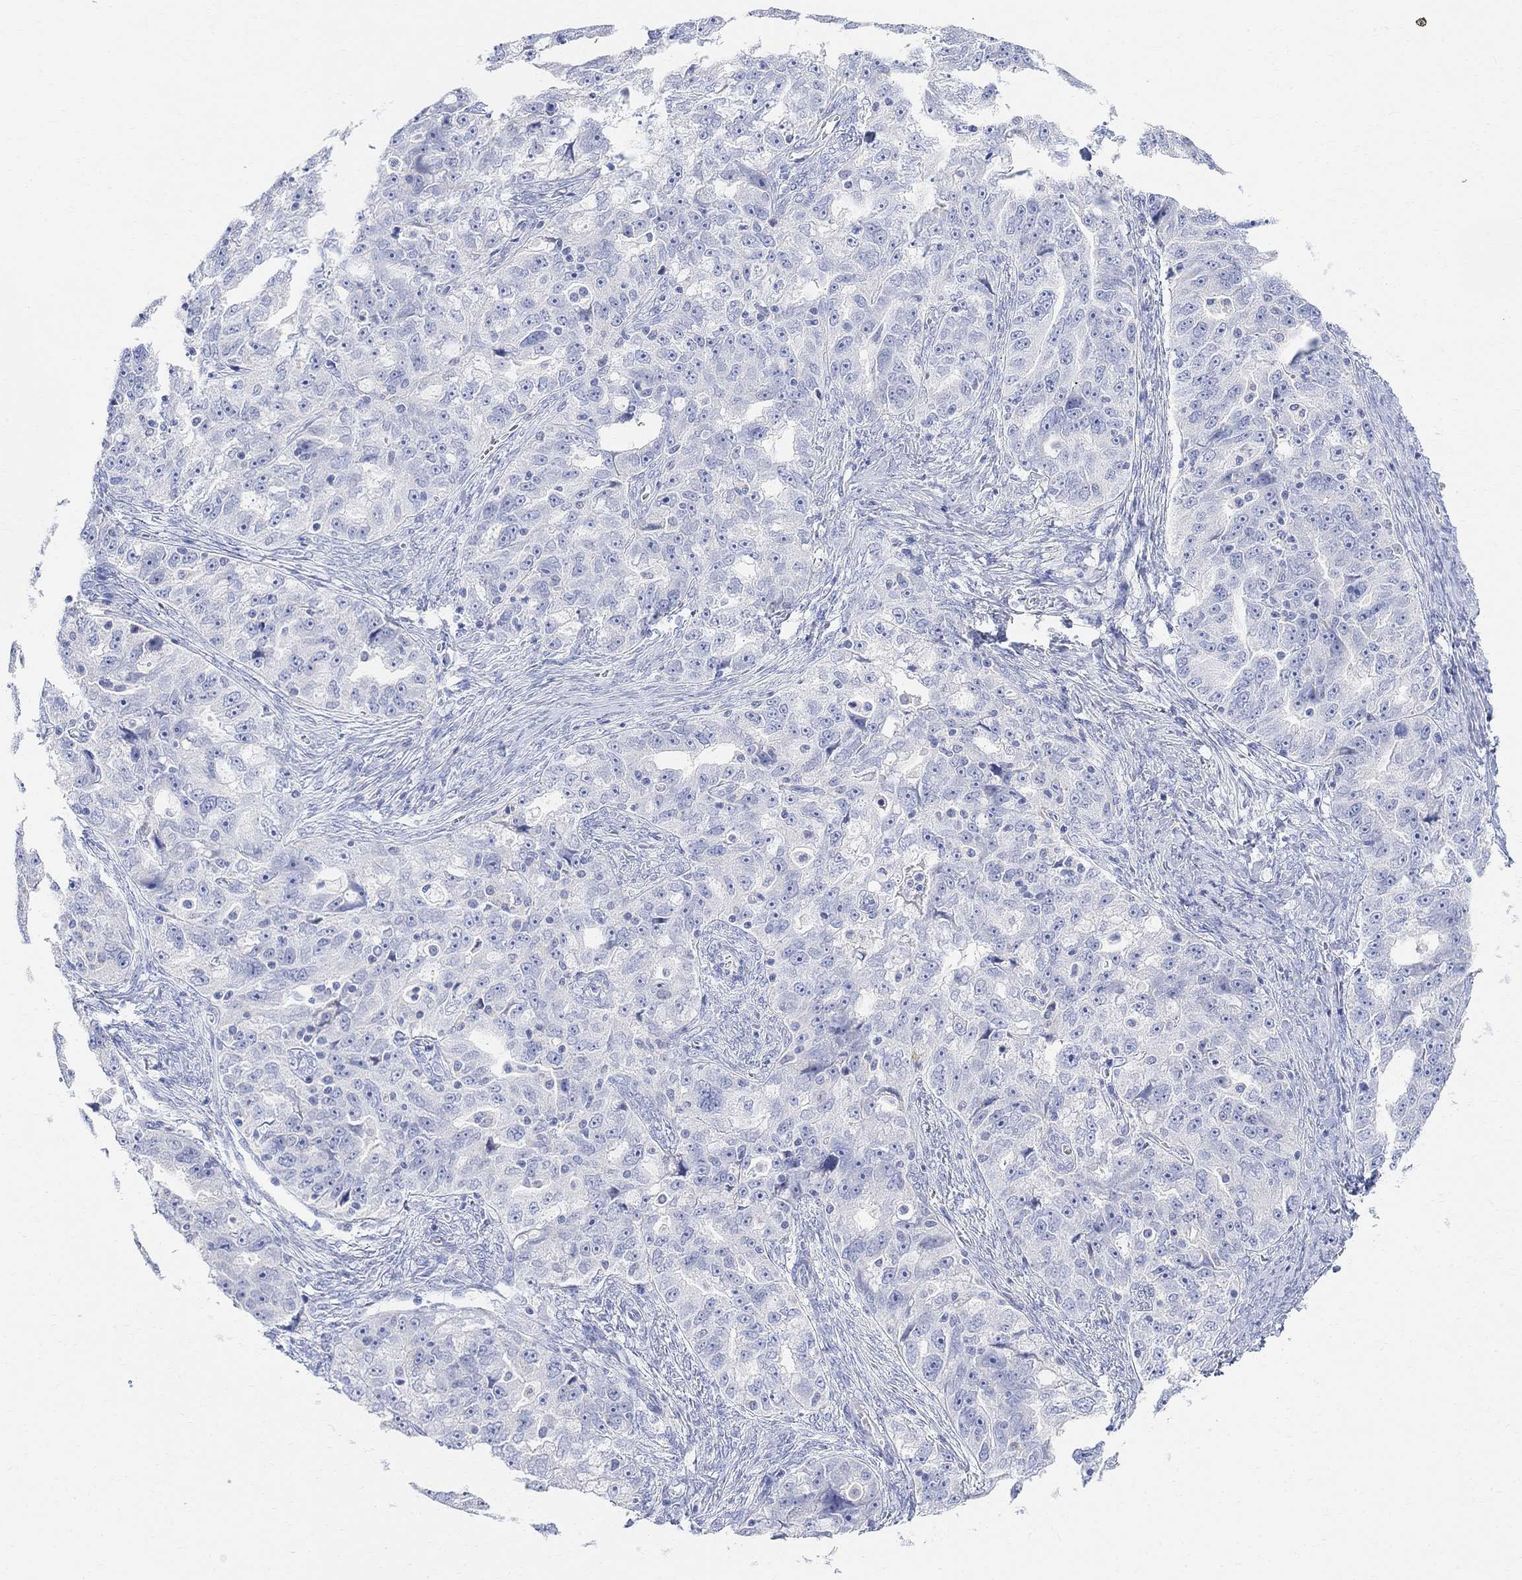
{"staining": {"intensity": "negative", "quantity": "none", "location": "none"}, "tissue": "ovarian cancer", "cell_type": "Tumor cells", "image_type": "cancer", "snomed": [{"axis": "morphology", "description": "Cystadenocarcinoma, serous, NOS"}, {"axis": "topography", "description": "Ovary"}], "caption": "DAB immunohistochemical staining of ovarian serous cystadenocarcinoma exhibits no significant expression in tumor cells.", "gene": "RETNLB", "patient": {"sex": "female", "age": 51}}